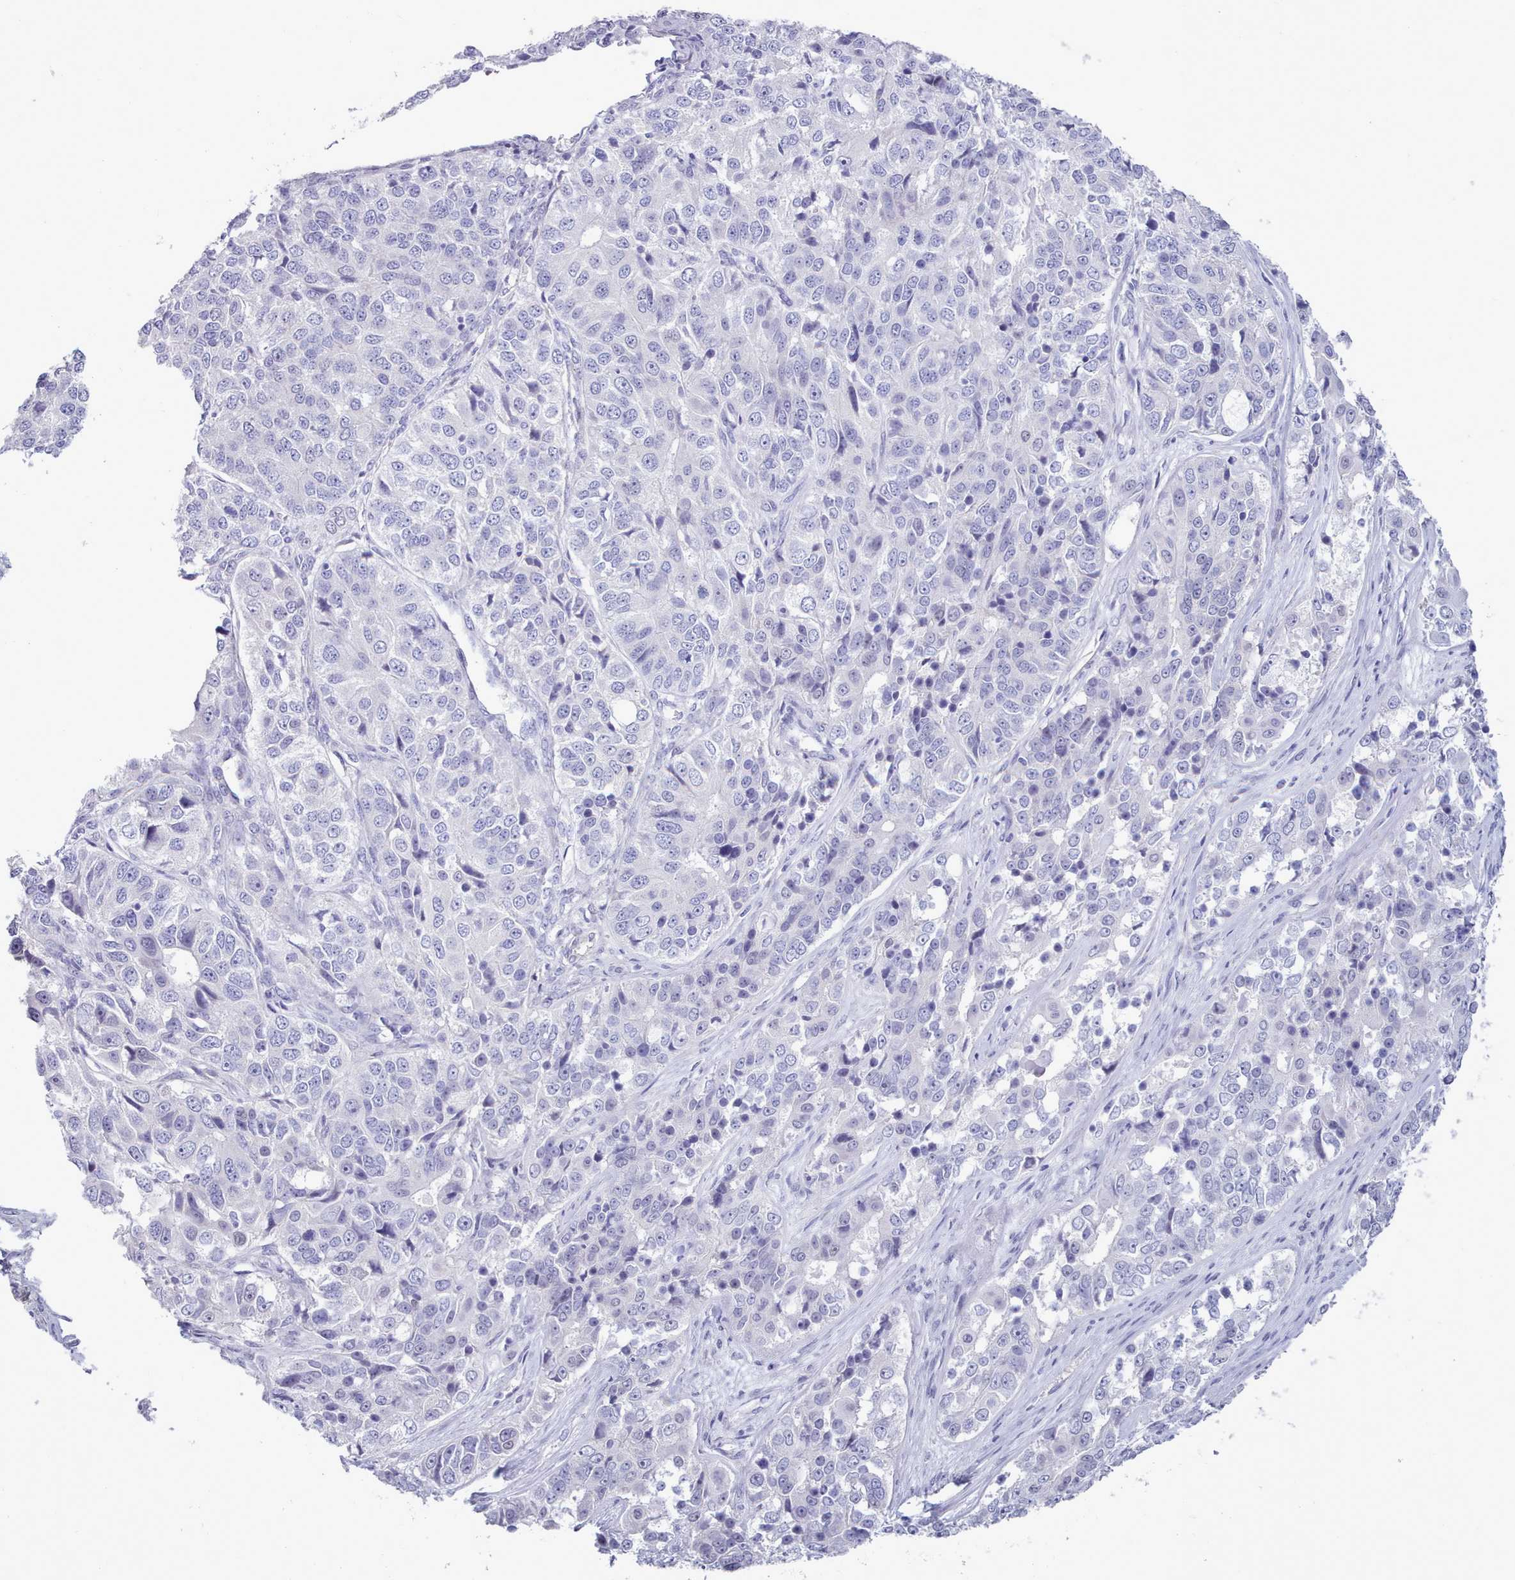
{"staining": {"intensity": "negative", "quantity": "none", "location": "none"}, "tissue": "ovarian cancer", "cell_type": "Tumor cells", "image_type": "cancer", "snomed": [{"axis": "morphology", "description": "Carcinoma, endometroid"}, {"axis": "topography", "description": "Ovary"}], "caption": "Ovarian cancer (endometroid carcinoma) was stained to show a protein in brown. There is no significant staining in tumor cells. (DAB (3,3'-diaminobenzidine) immunohistochemistry (IHC) with hematoxylin counter stain).", "gene": "TMEM253", "patient": {"sex": "female", "age": 51}}